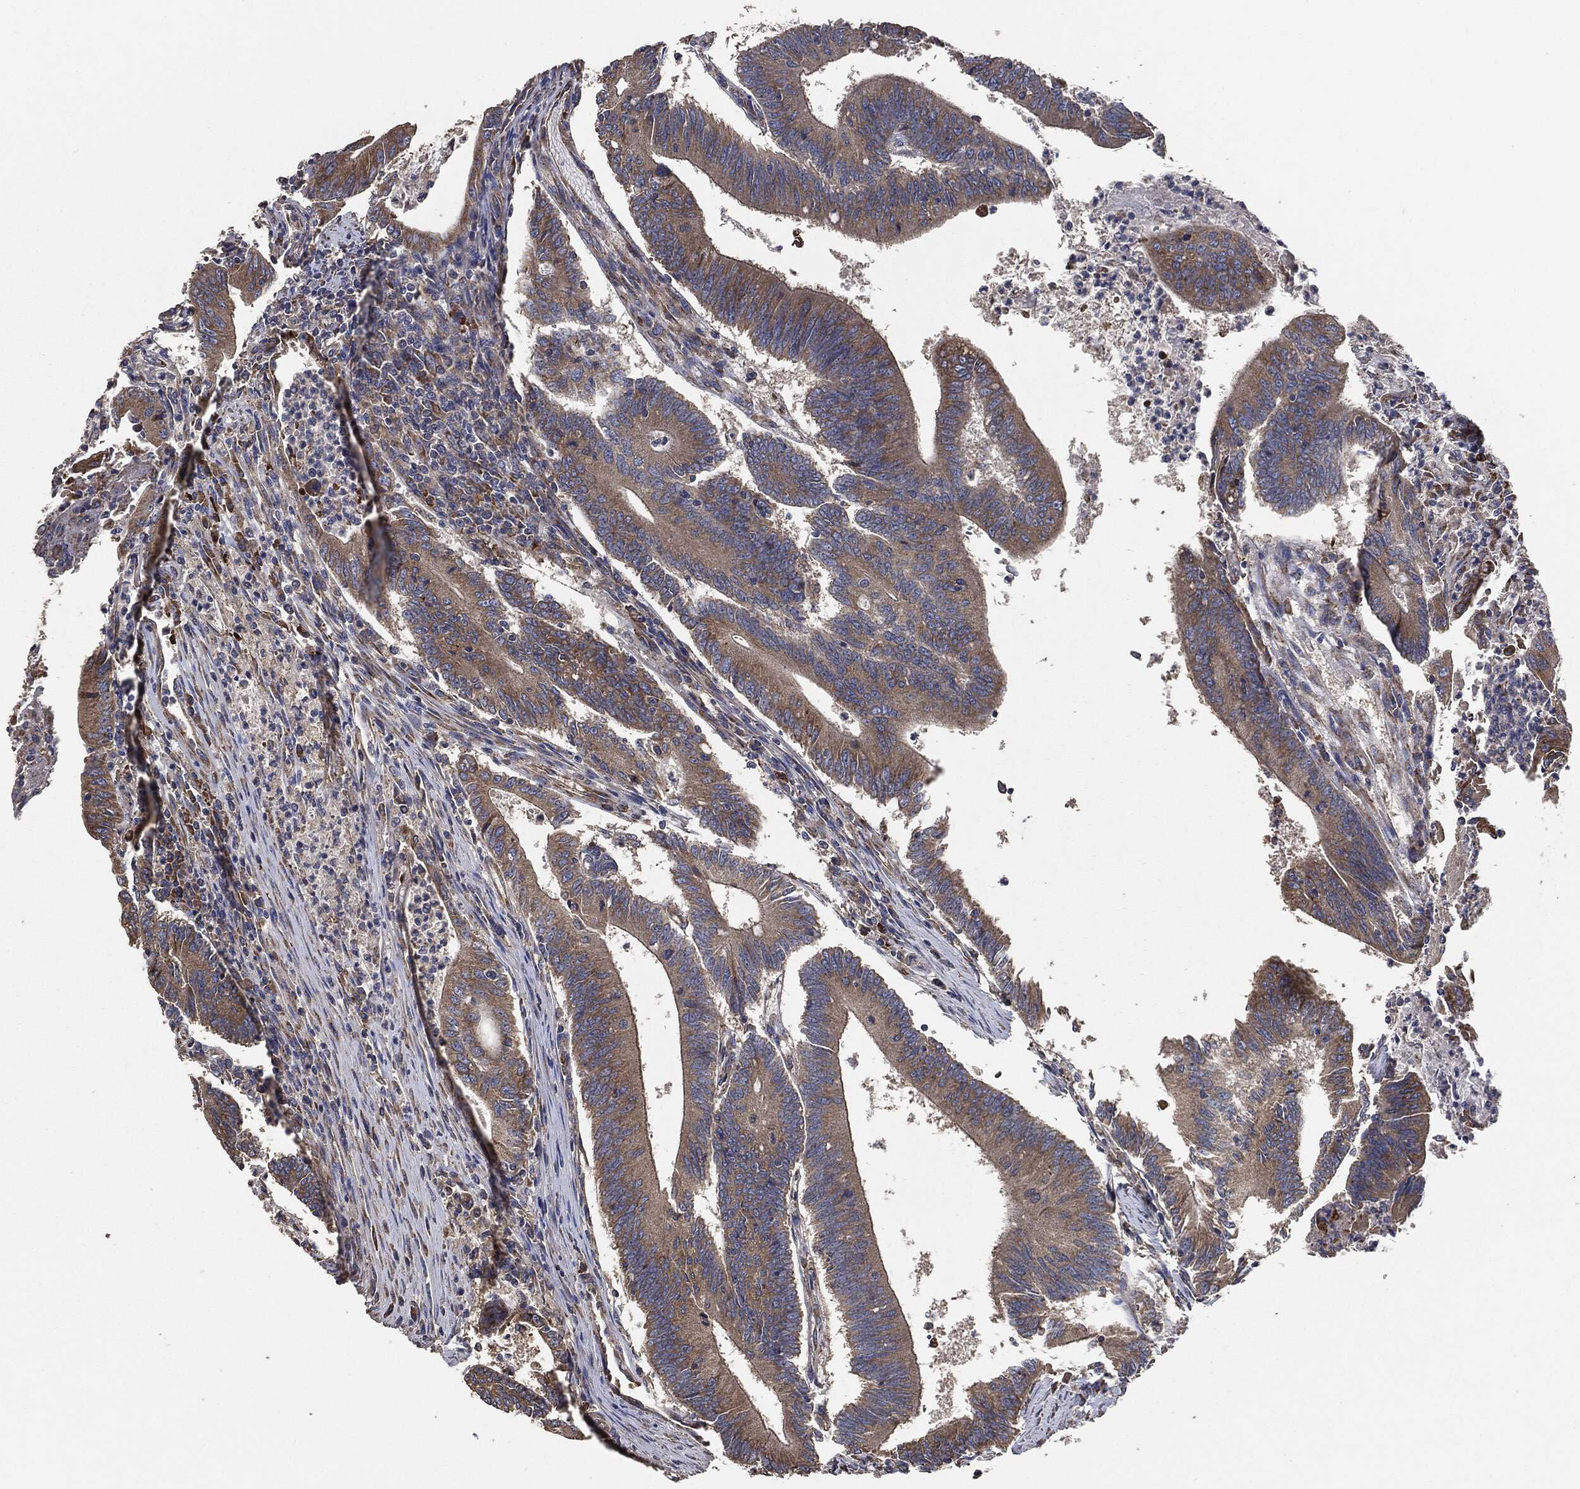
{"staining": {"intensity": "strong", "quantity": "25%-75%", "location": "cytoplasmic/membranous"}, "tissue": "colorectal cancer", "cell_type": "Tumor cells", "image_type": "cancer", "snomed": [{"axis": "morphology", "description": "Adenocarcinoma, NOS"}, {"axis": "topography", "description": "Colon"}], "caption": "The micrograph demonstrates immunohistochemical staining of colorectal adenocarcinoma. There is strong cytoplasmic/membranous staining is present in approximately 25%-75% of tumor cells. (Brightfield microscopy of DAB IHC at high magnification).", "gene": "STK3", "patient": {"sex": "female", "age": 70}}